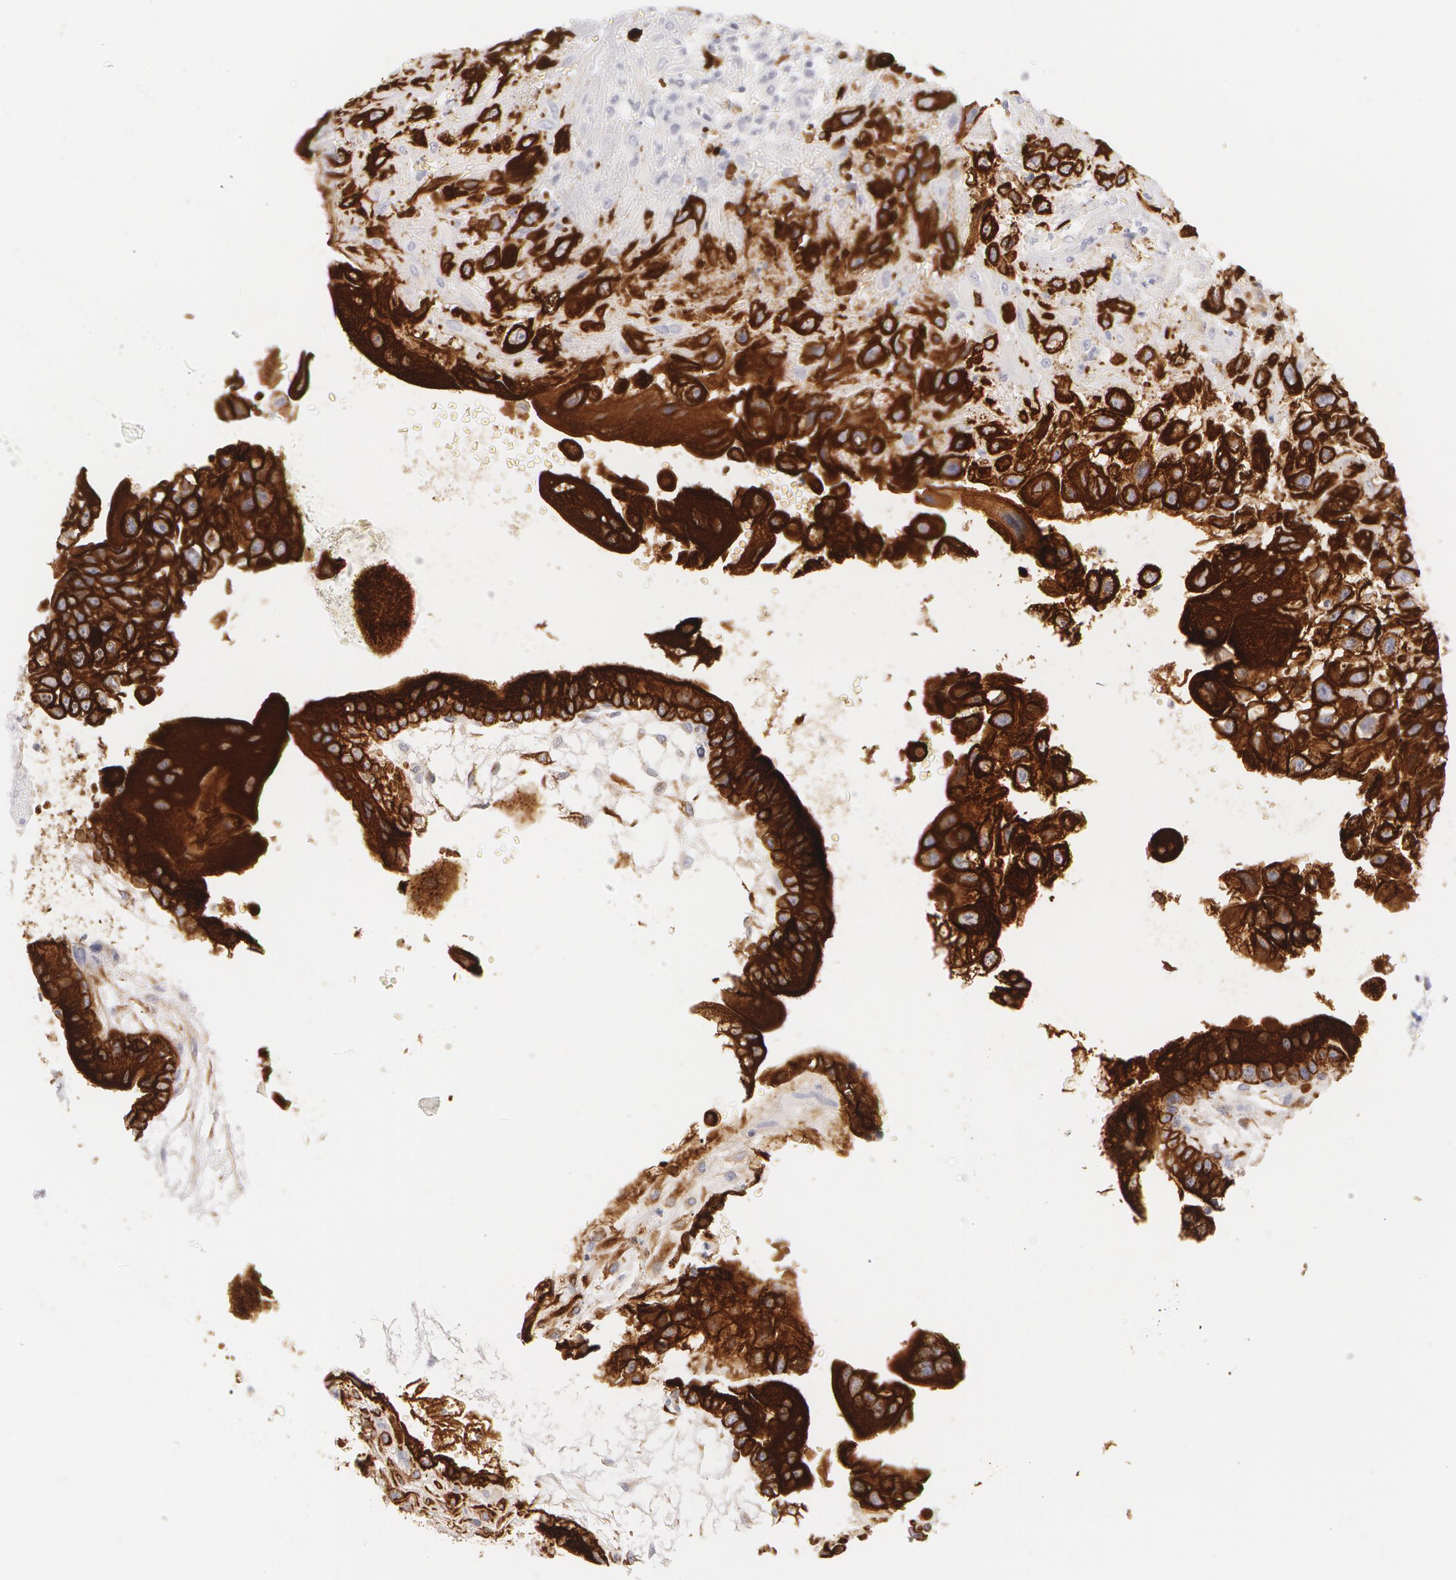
{"staining": {"intensity": "moderate", "quantity": ">75%", "location": "cytoplasmic/membranous"}, "tissue": "placenta", "cell_type": "Decidual cells", "image_type": "normal", "snomed": [{"axis": "morphology", "description": "Normal tissue, NOS"}, {"axis": "topography", "description": "Placenta"}], "caption": "Decidual cells show moderate cytoplasmic/membranous staining in about >75% of cells in unremarkable placenta. Ihc stains the protein in brown and the nuclei are stained blue.", "gene": "KRT8", "patient": {"sex": "female", "age": 34}}